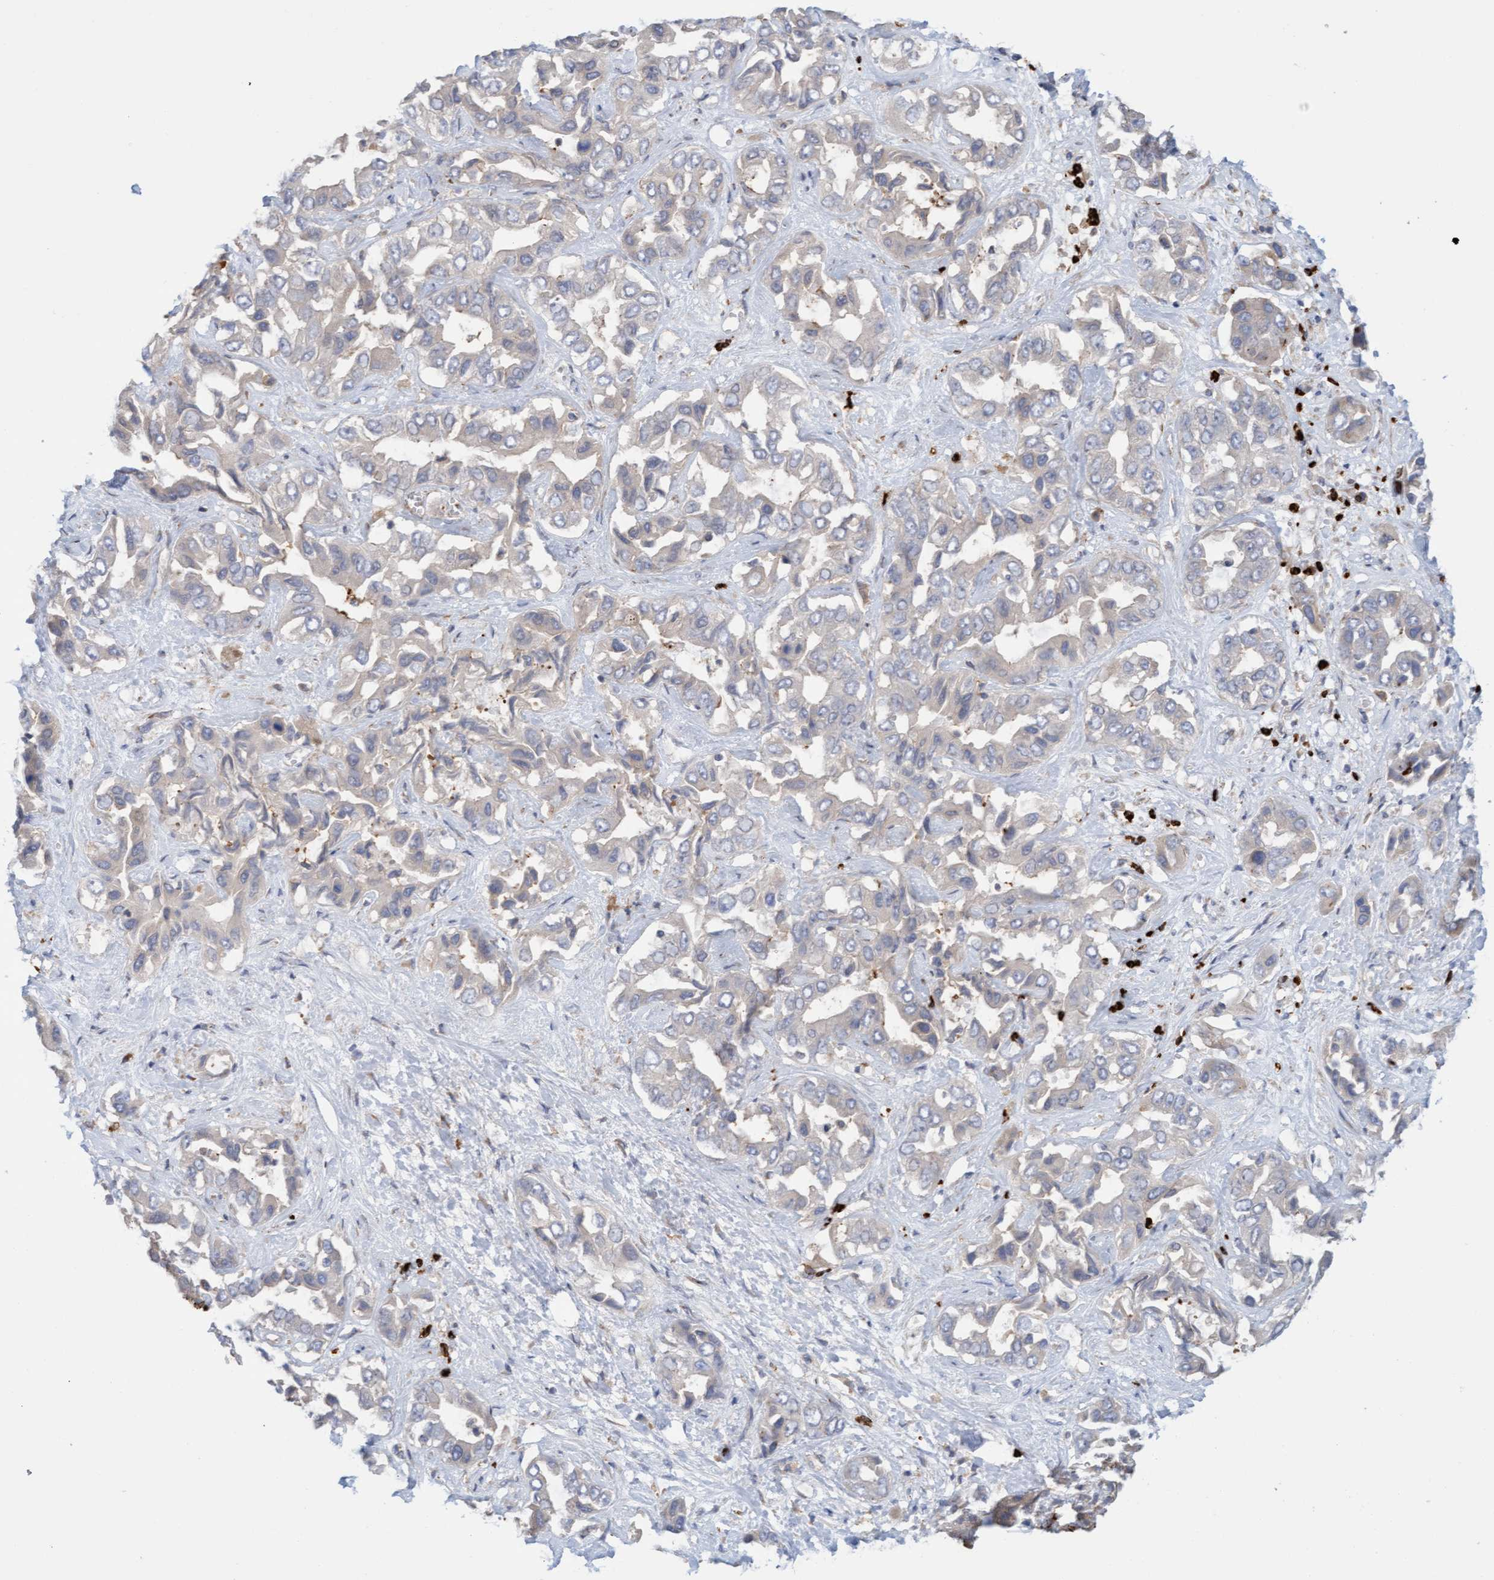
{"staining": {"intensity": "negative", "quantity": "none", "location": "none"}, "tissue": "liver cancer", "cell_type": "Tumor cells", "image_type": "cancer", "snomed": [{"axis": "morphology", "description": "Cholangiocarcinoma"}, {"axis": "topography", "description": "Liver"}], "caption": "Immunohistochemistry (IHC) image of neoplastic tissue: human cholangiocarcinoma (liver) stained with DAB demonstrates no significant protein positivity in tumor cells.", "gene": "MMP8", "patient": {"sex": "female", "age": 52}}